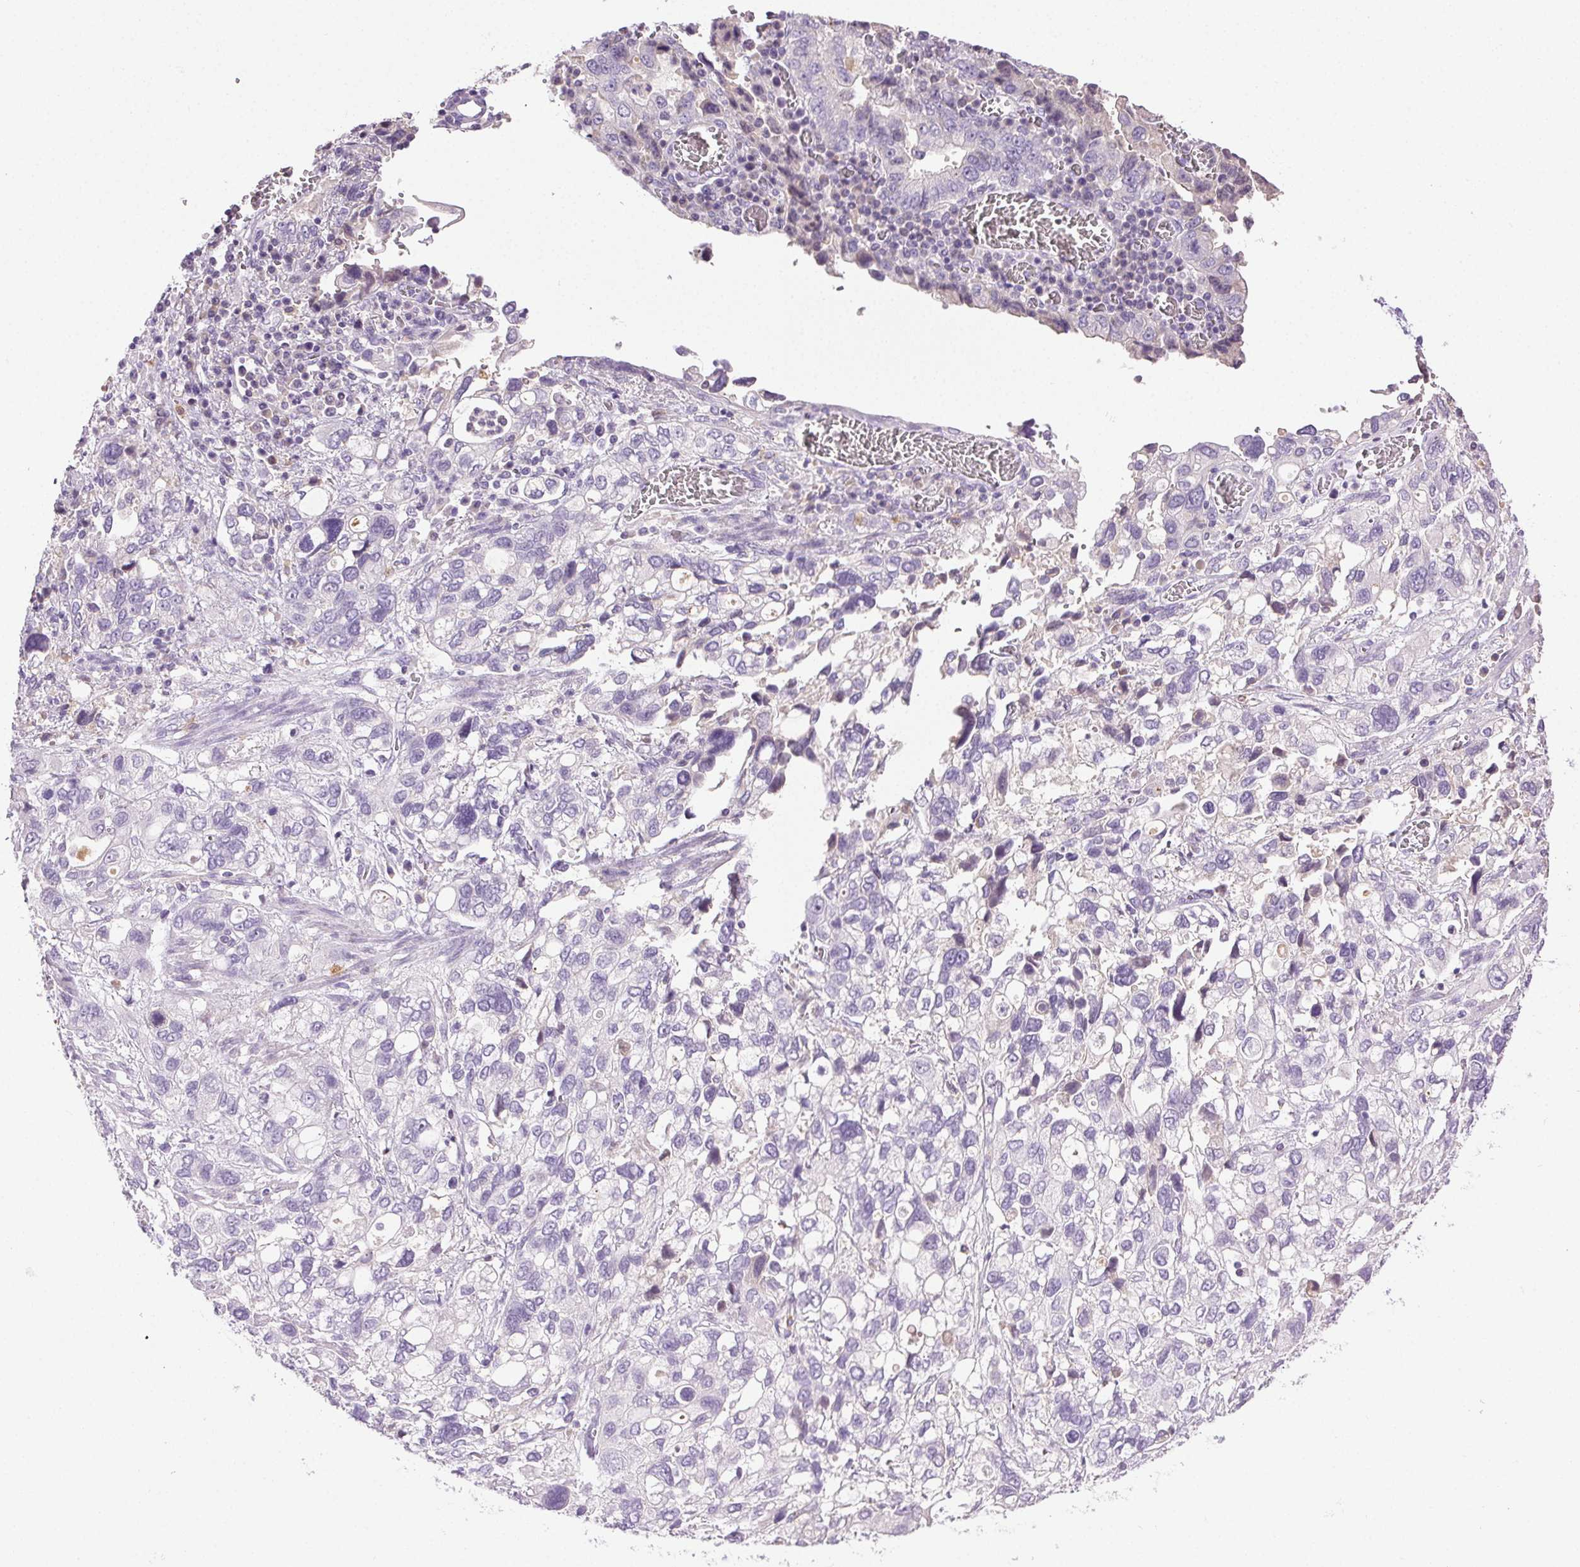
{"staining": {"intensity": "negative", "quantity": "none", "location": "none"}, "tissue": "stomach cancer", "cell_type": "Tumor cells", "image_type": "cancer", "snomed": [{"axis": "morphology", "description": "Adenocarcinoma, NOS"}, {"axis": "topography", "description": "Stomach, upper"}], "caption": "DAB (3,3'-diaminobenzidine) immunohistochemical staining of stomach cancer (adenocarcinoma) reveals no significant positivity in tumor cells. (DAB (3,3'-diaminobenzidine) immunohistochemistry with hematoxylin counter stain).", "gene": "BPIFB2", "patient": {"sex": "female", "age": 81}}